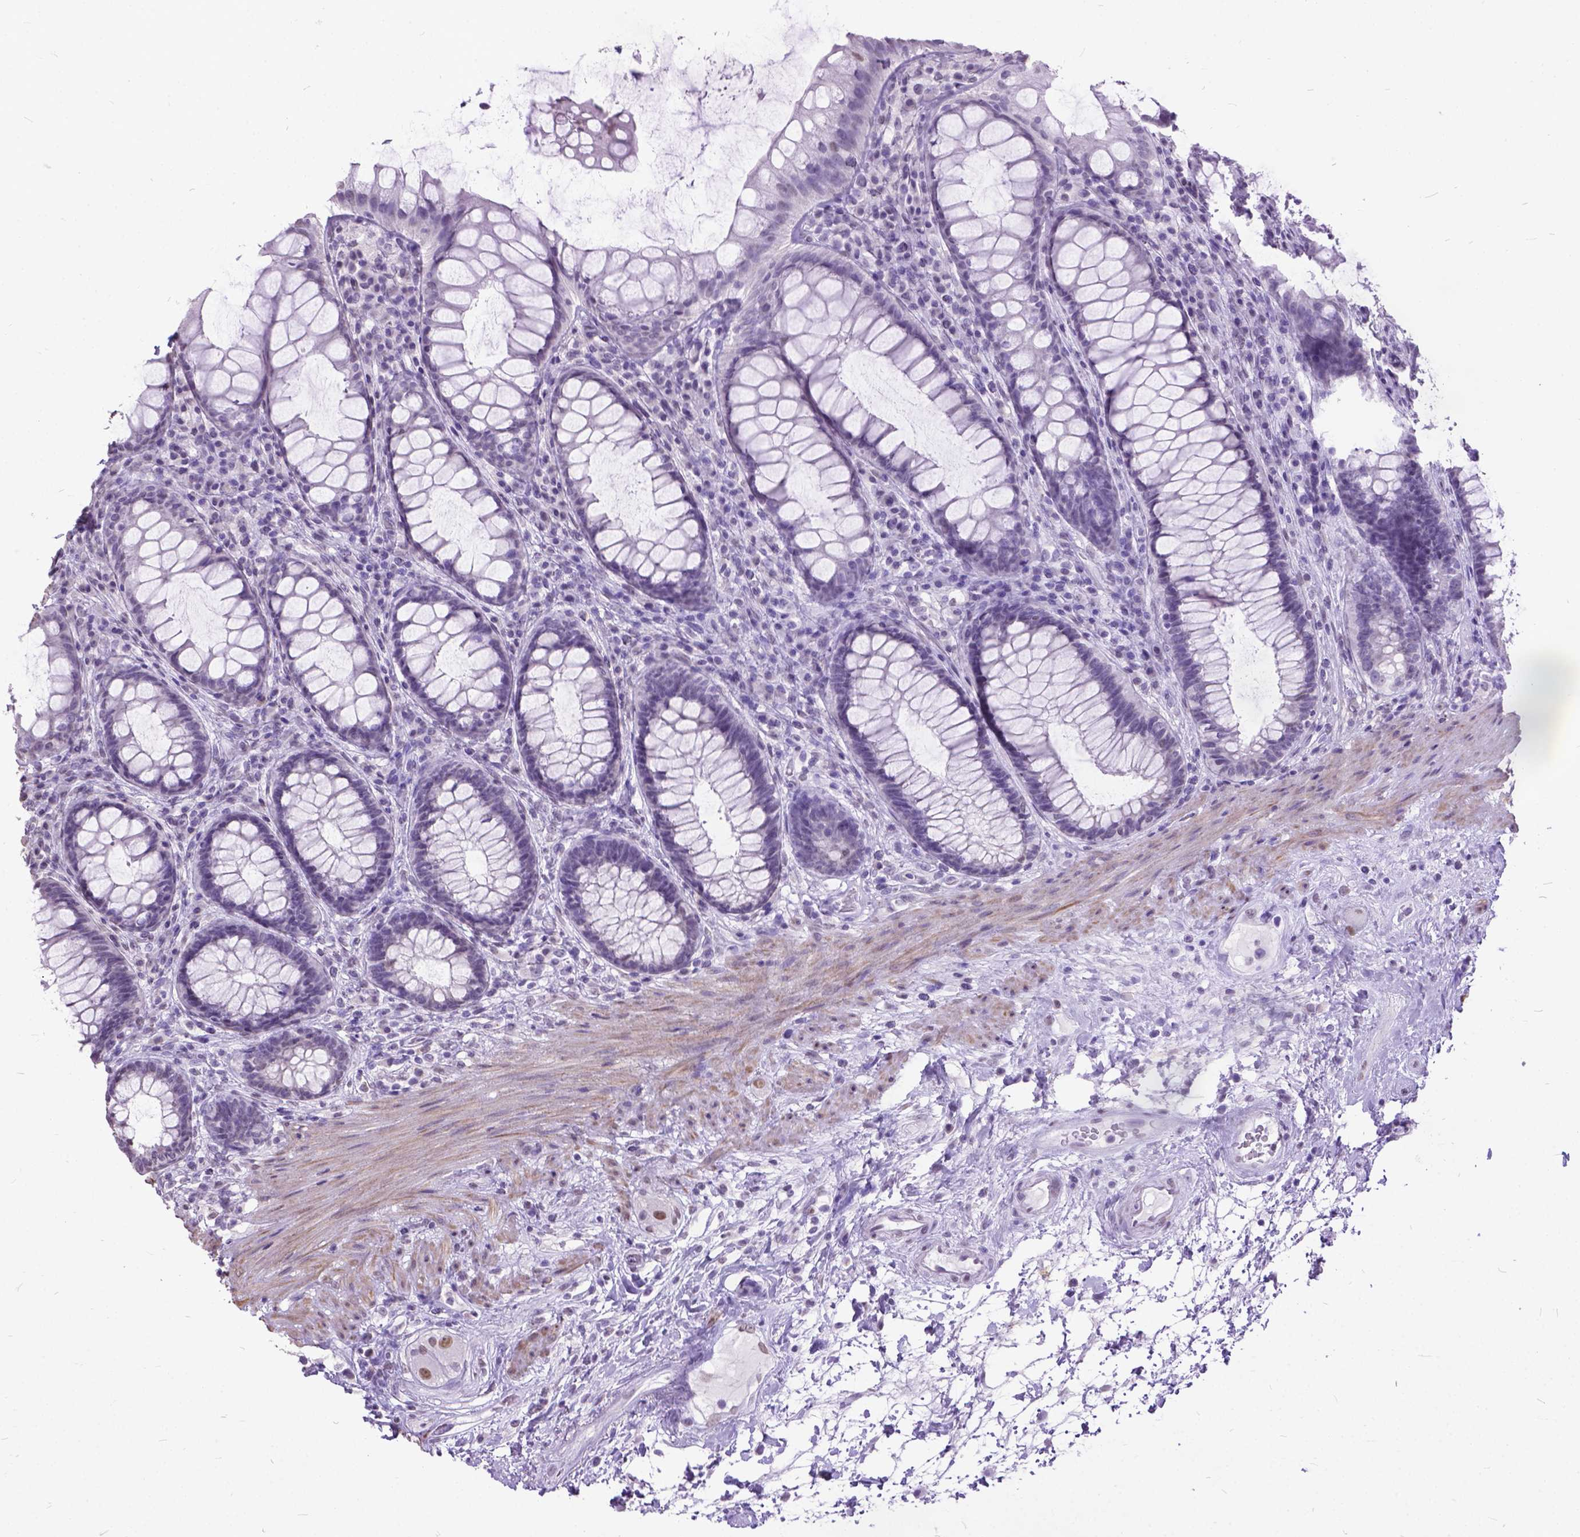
{"staining": {"intensity": "negative", "quantity": "none", "location": "none"}, "tissue": "rectum", "cell_type": "Glandular cells", "image_type": "normal", "snomed": [{"axis": "morphology", "description": "Normal tissue, NOS"}, {"axis": "topography", "description": "Rectum"}], "caption": "IHC micrograph of normal rectum: rectum stained with DAB (3,3'-diaminobenzidine) demonstrates no significant protein staining in glandular cells. (Immunohistochemistry (ihc), brightfield microscopy, high magnification).", "gene": "MARCHF10", "patient": {"sex": "male", "age": 72}}